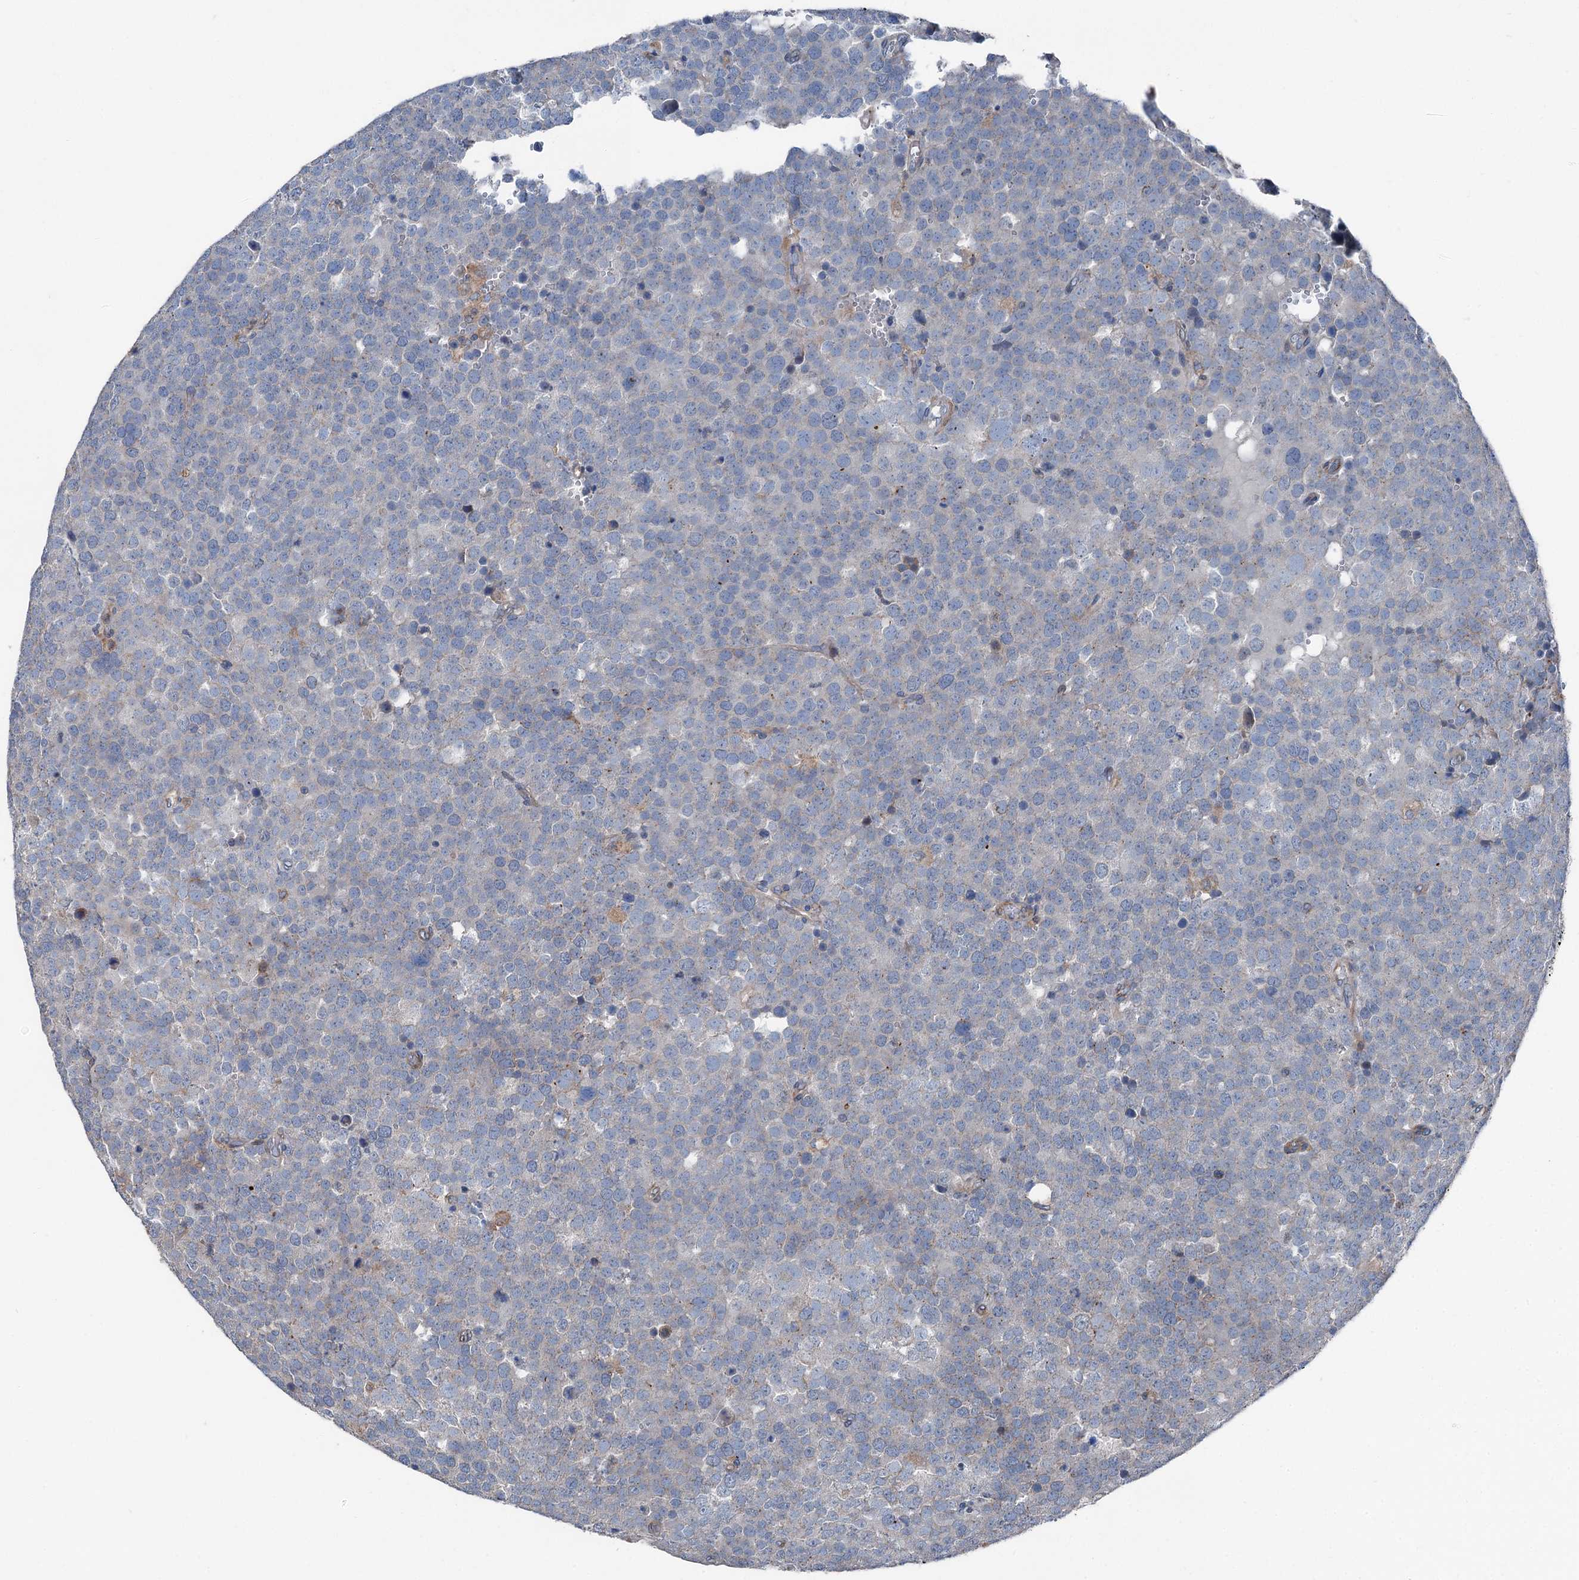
{"staining": {"intensity": "negative", "quantity": "none", "location": "none"}, "tissue": "testis cancer", "cell_type": "Tumor cells", "image_type": "cancer", "snomed": [{"axis": "morphology", "description": "Seminoma, NOS"}, {"axis": "topography", "description": "Testis"}], "caption": "This is a image of immunohistochemistry (IHC) staining of seminoma (testis), which shows no positivity in tumor cells.", "gene": "RUFY1", "patient": {"sex": "male", "age": 71}}